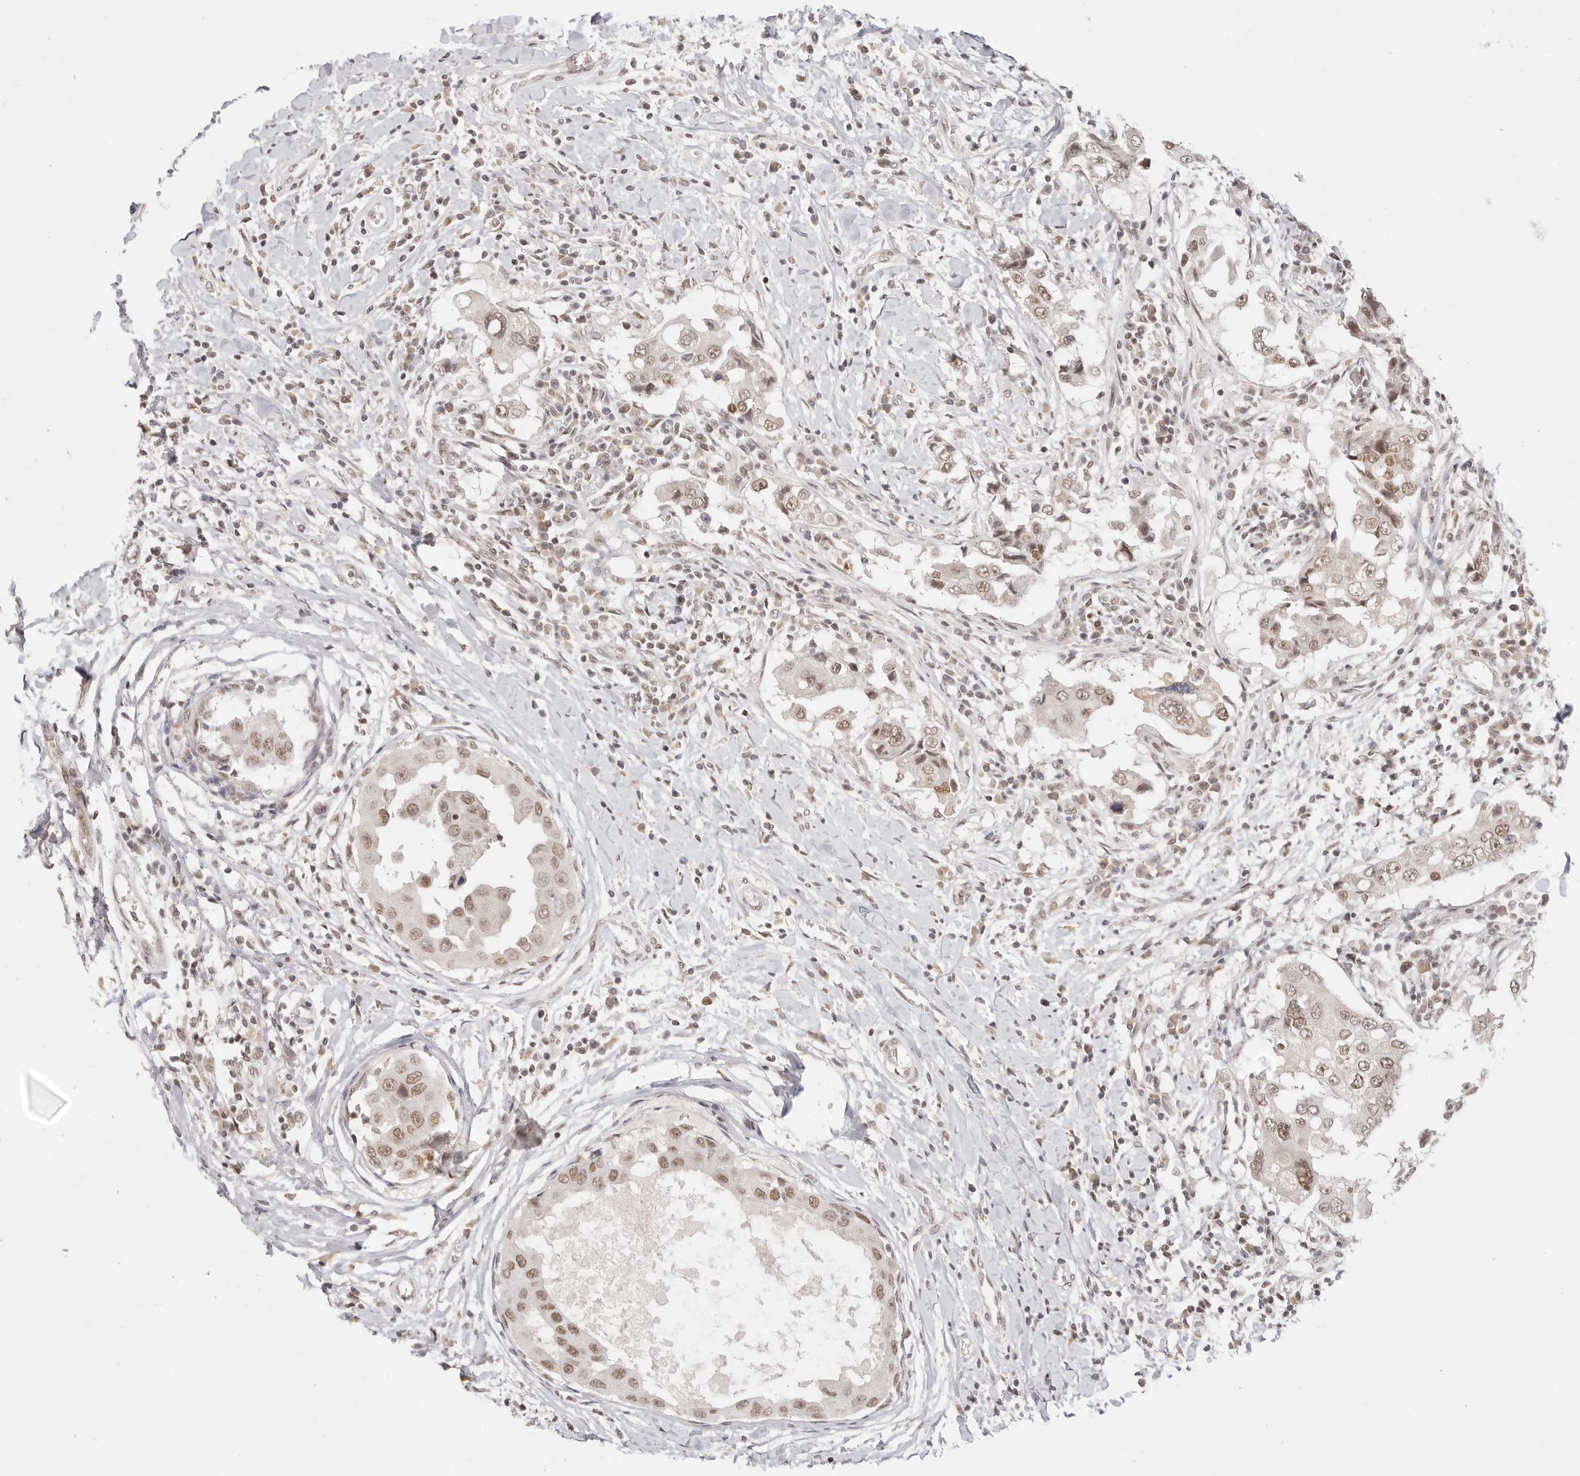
{"staining": {"intensity": "moderate", "quantity": ">75%", "location": "nuclear"}, "tissue": "breast cancer", "cell_type": "Tumor cells", "image_type": "cancer", "snomed": [{"axis": "morphology", "description": "Duct carcinoma"}, {"axis": "topography", "description": "Breast"}], "caption": "A medium amount of moderate nuclear positivity is present in about >75% of tumor cells in breast cancer tissue.", "gene": "RFC3", "patient": {"sex": "female", "age": 27}}